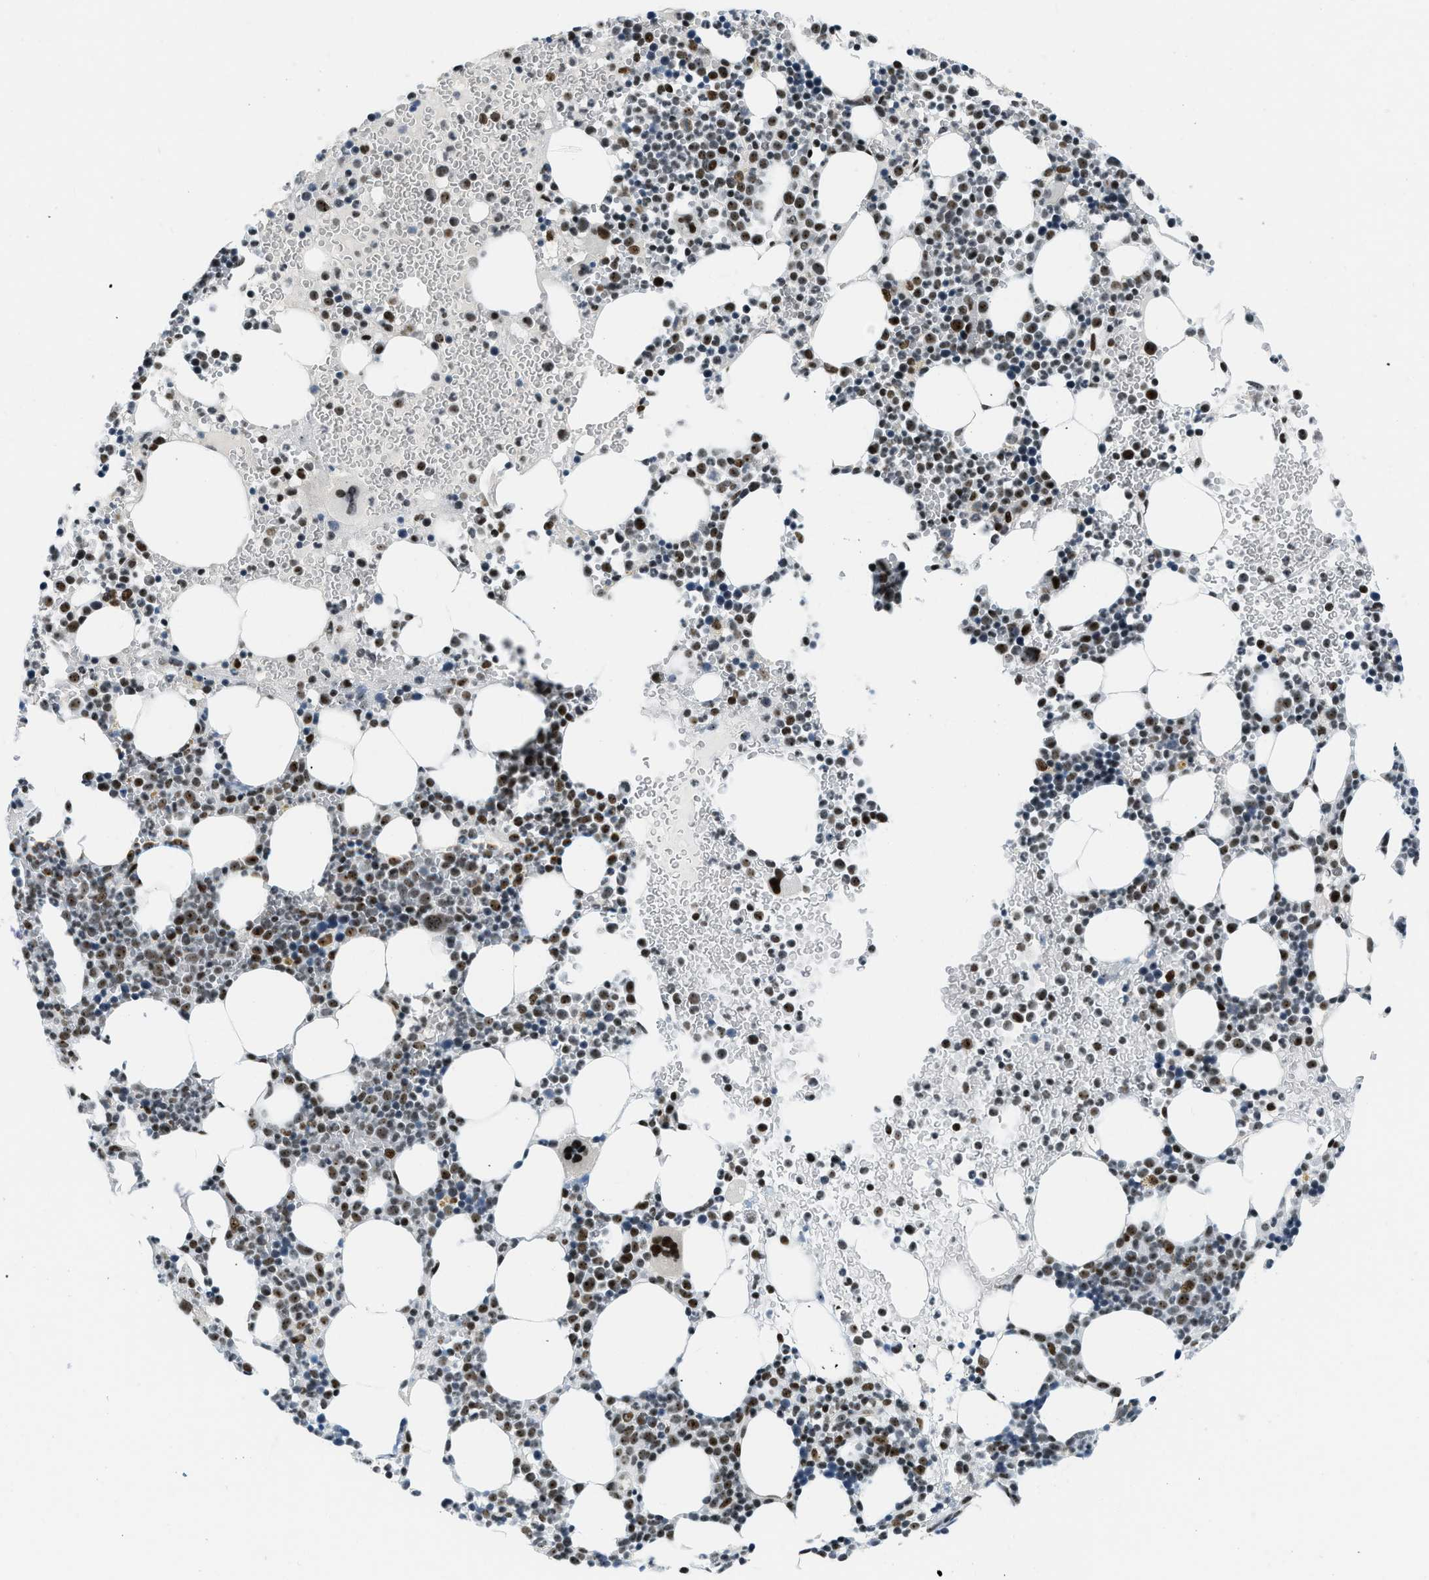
{"staining": {"intensity": "strong", "quantity": "25%-75%", "location": "nuclear"}, "tissue": "bone marrow", "cell_type": "Hematopoietic cells", "image_type": "normal", "snomed": [{"axis": "morphology", "description": "Normal tissue, NOS"}, {"axis": "morphology", "description": "Inflammation, NOS"}, {"axis": "topography", "description": "Bone marrow"}], "caption": "The immunohistochemical stain shows strong nuclear staining in hematopoietic cells of benign bone marrow. Immunohistochemistry (ihc) stains the protein of interest in brown and the nuclei are stained blue.", "gene": "URB1", "patient": {"sex": "female", "age": 67}}